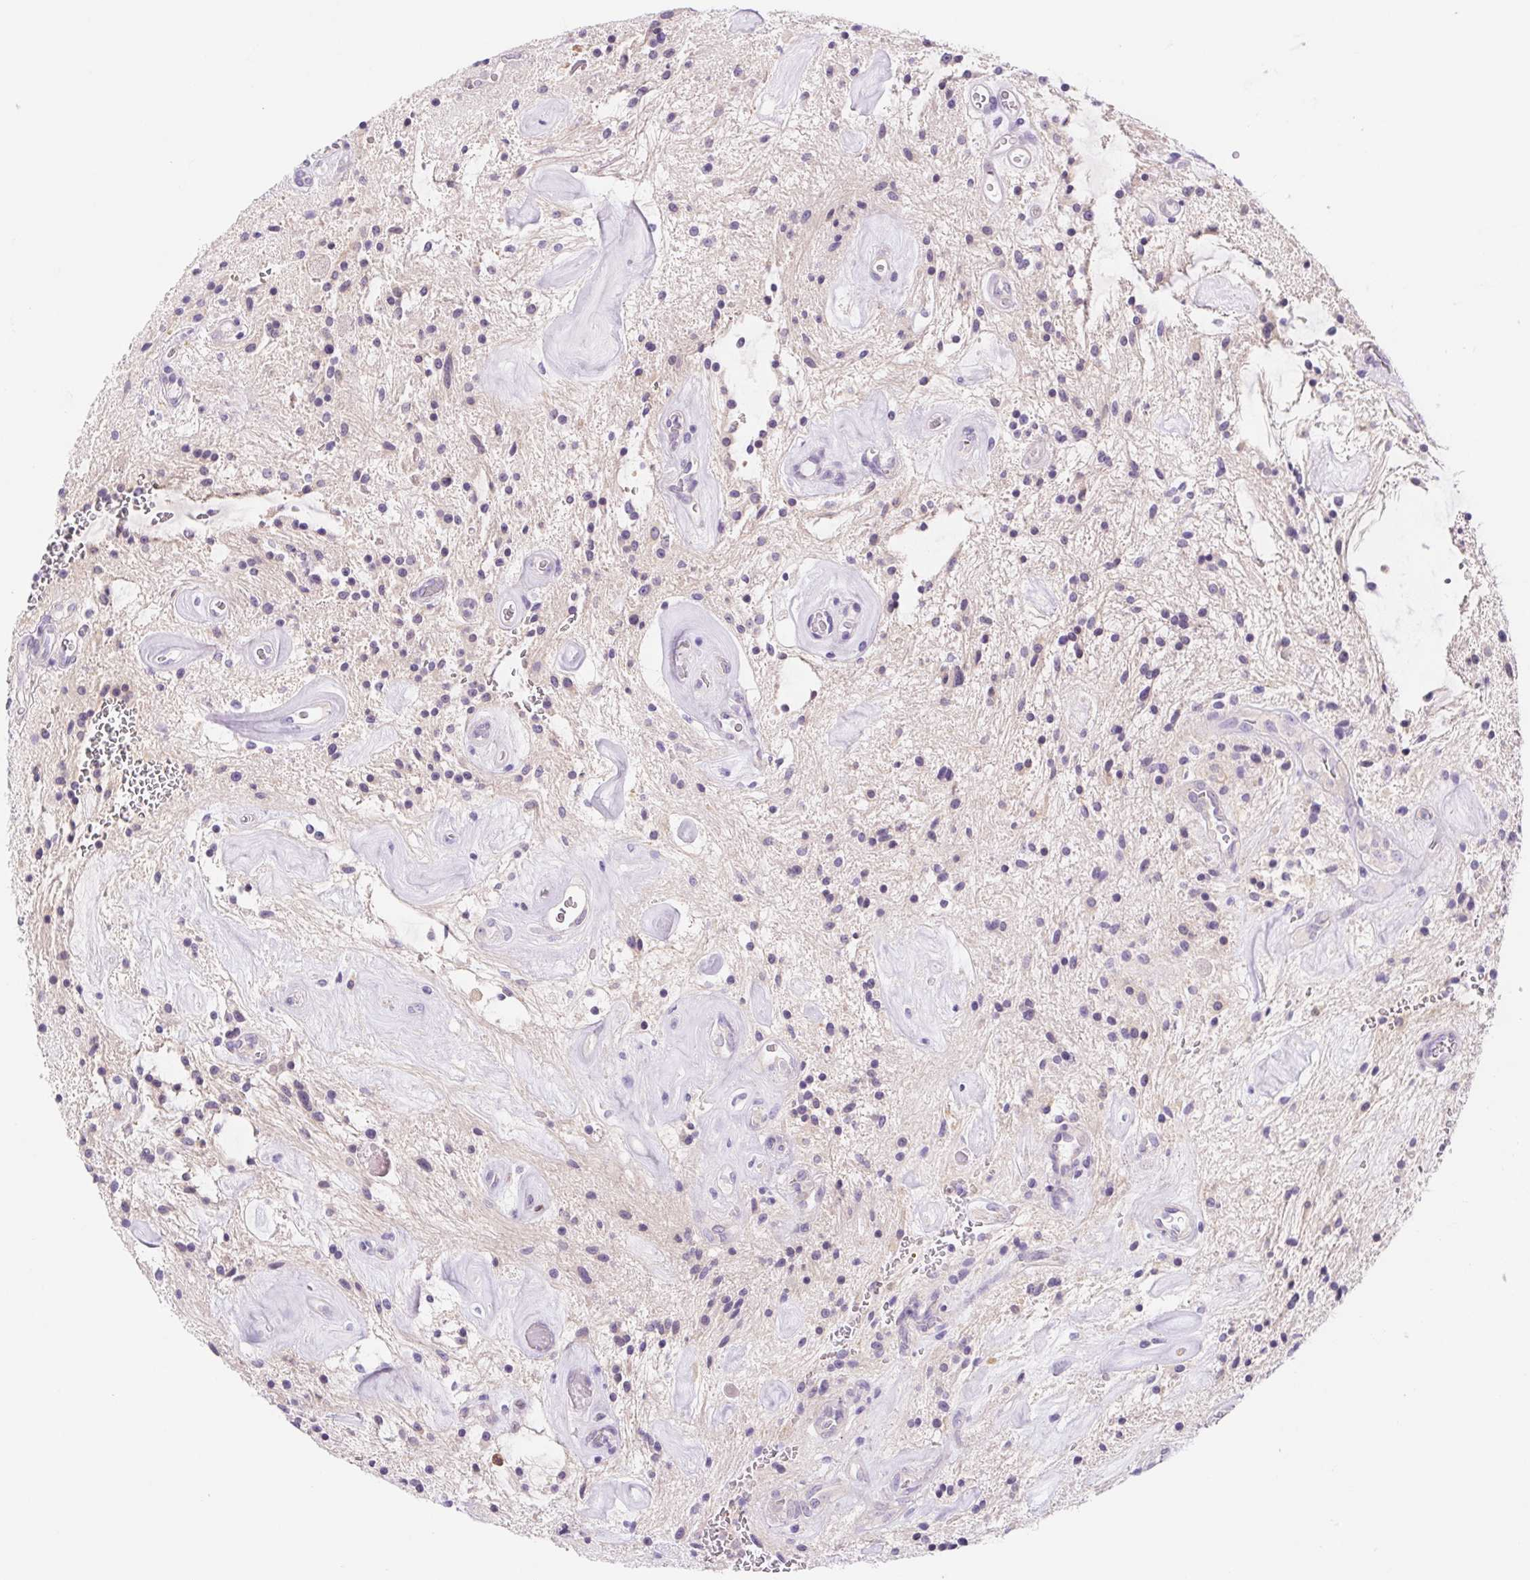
{"staining": {"intensity": "negative", "quantity": "none", "location": "none"}, "tissue": "glioma", "cell_type": "Tumor cells", "image_type": "cancer", "snomed": [{"axis": "morphology", "description": "Glioma, malignant, Low grade"}, {"axis": "topography", "description": "Cerebellum"}], "caption": "Immunohistochemistry micrograph of low-grade glioma (malignant) stained for a protein (brown), which reveals no staining in tumor cells.", "gene": "DYNC2LI1", "patient": {"sex": "female", "age": 14}}